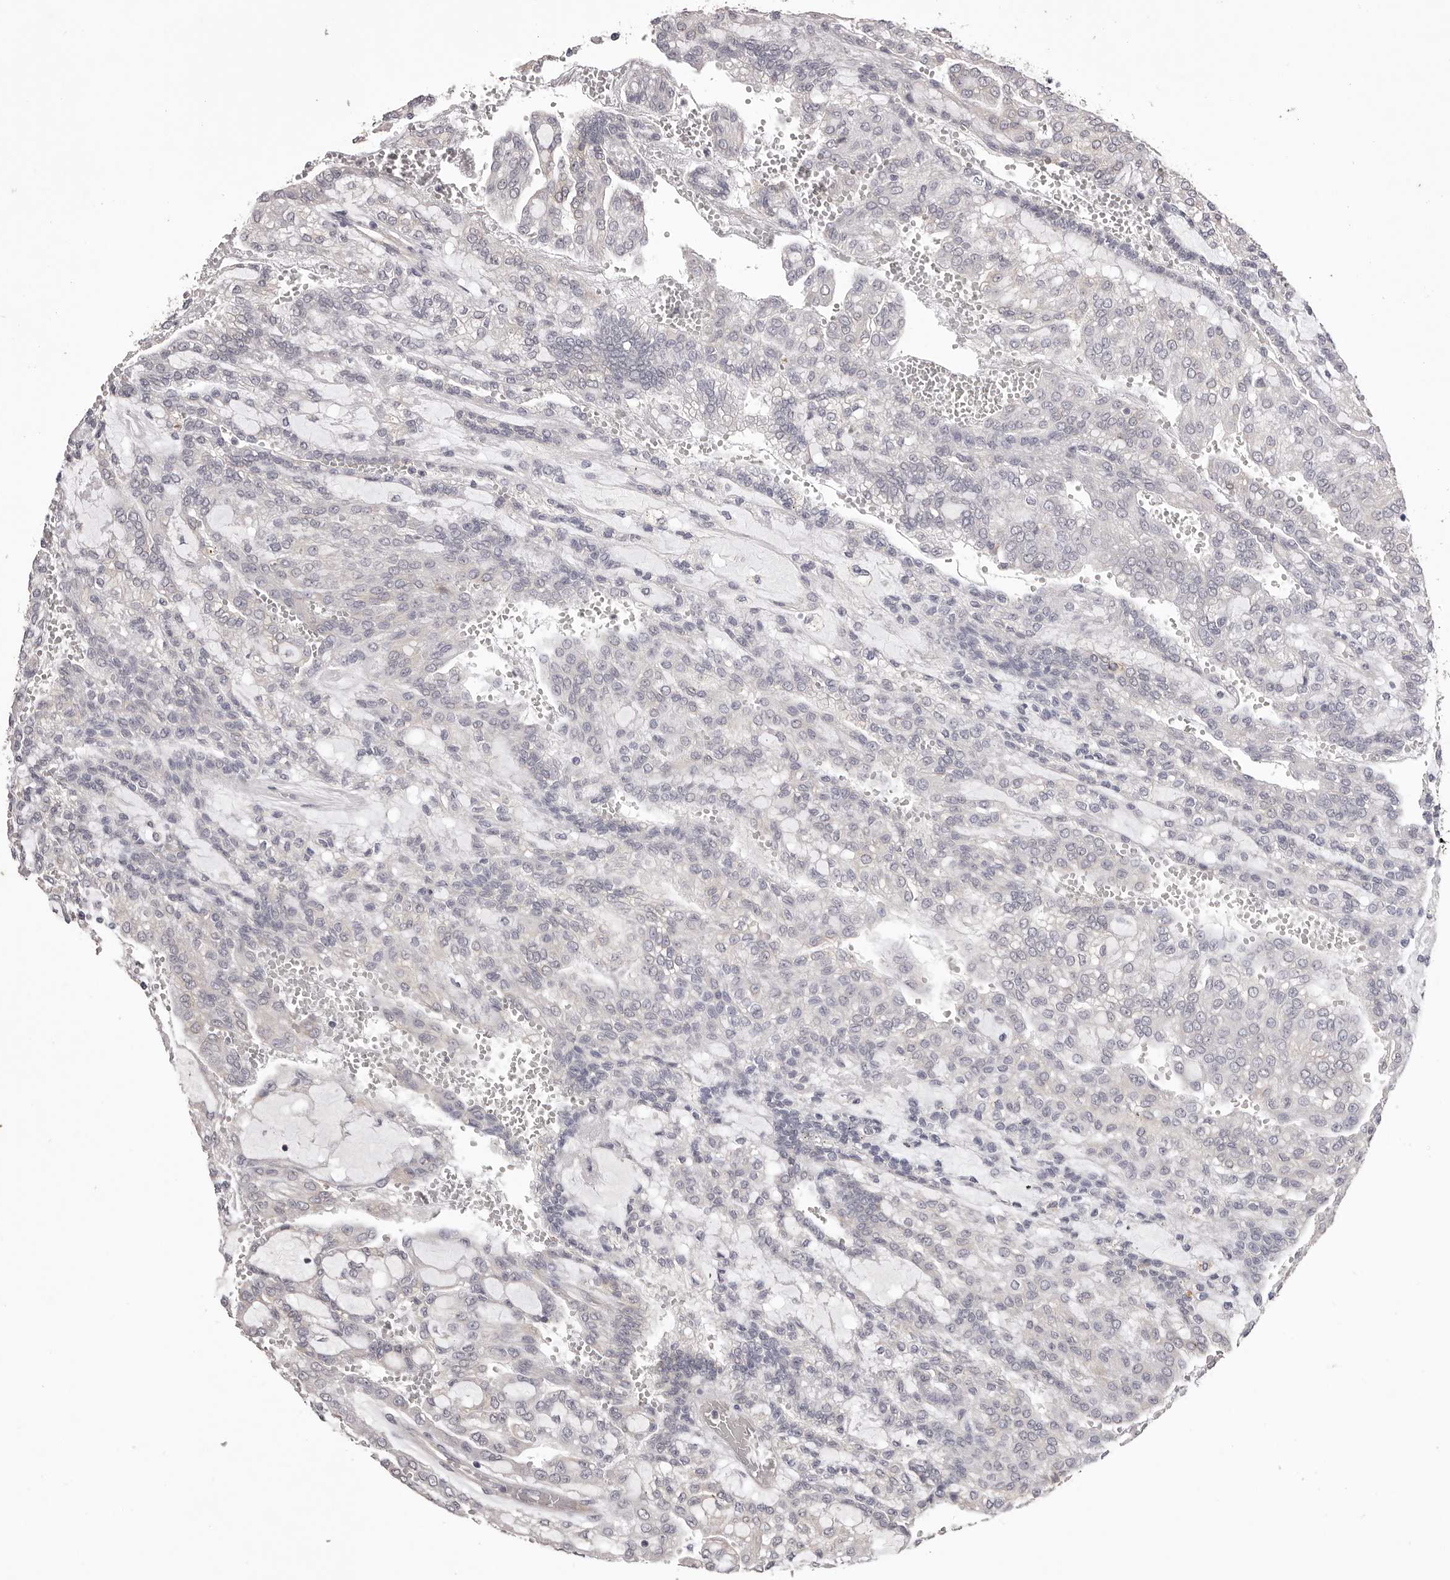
{"staining": {"intensity": "negative", "quantity": "none", "location": "none"}, "tissue": "renal cancer", "cell_type": "Tumor cells", "image_type": "cancer", "snomed": [{"axis": "morphology", "description": "Adenocarcinoma, NOS"}, {"axis": "topography", "description": "Kidney"}], "caption": "Adenocarcinoma (renal) was stained to show a protein in brown. There is no significant expression in tumor cells.", "gene": "PNRC1", "patient": {"sex": "male", "age": 63}}